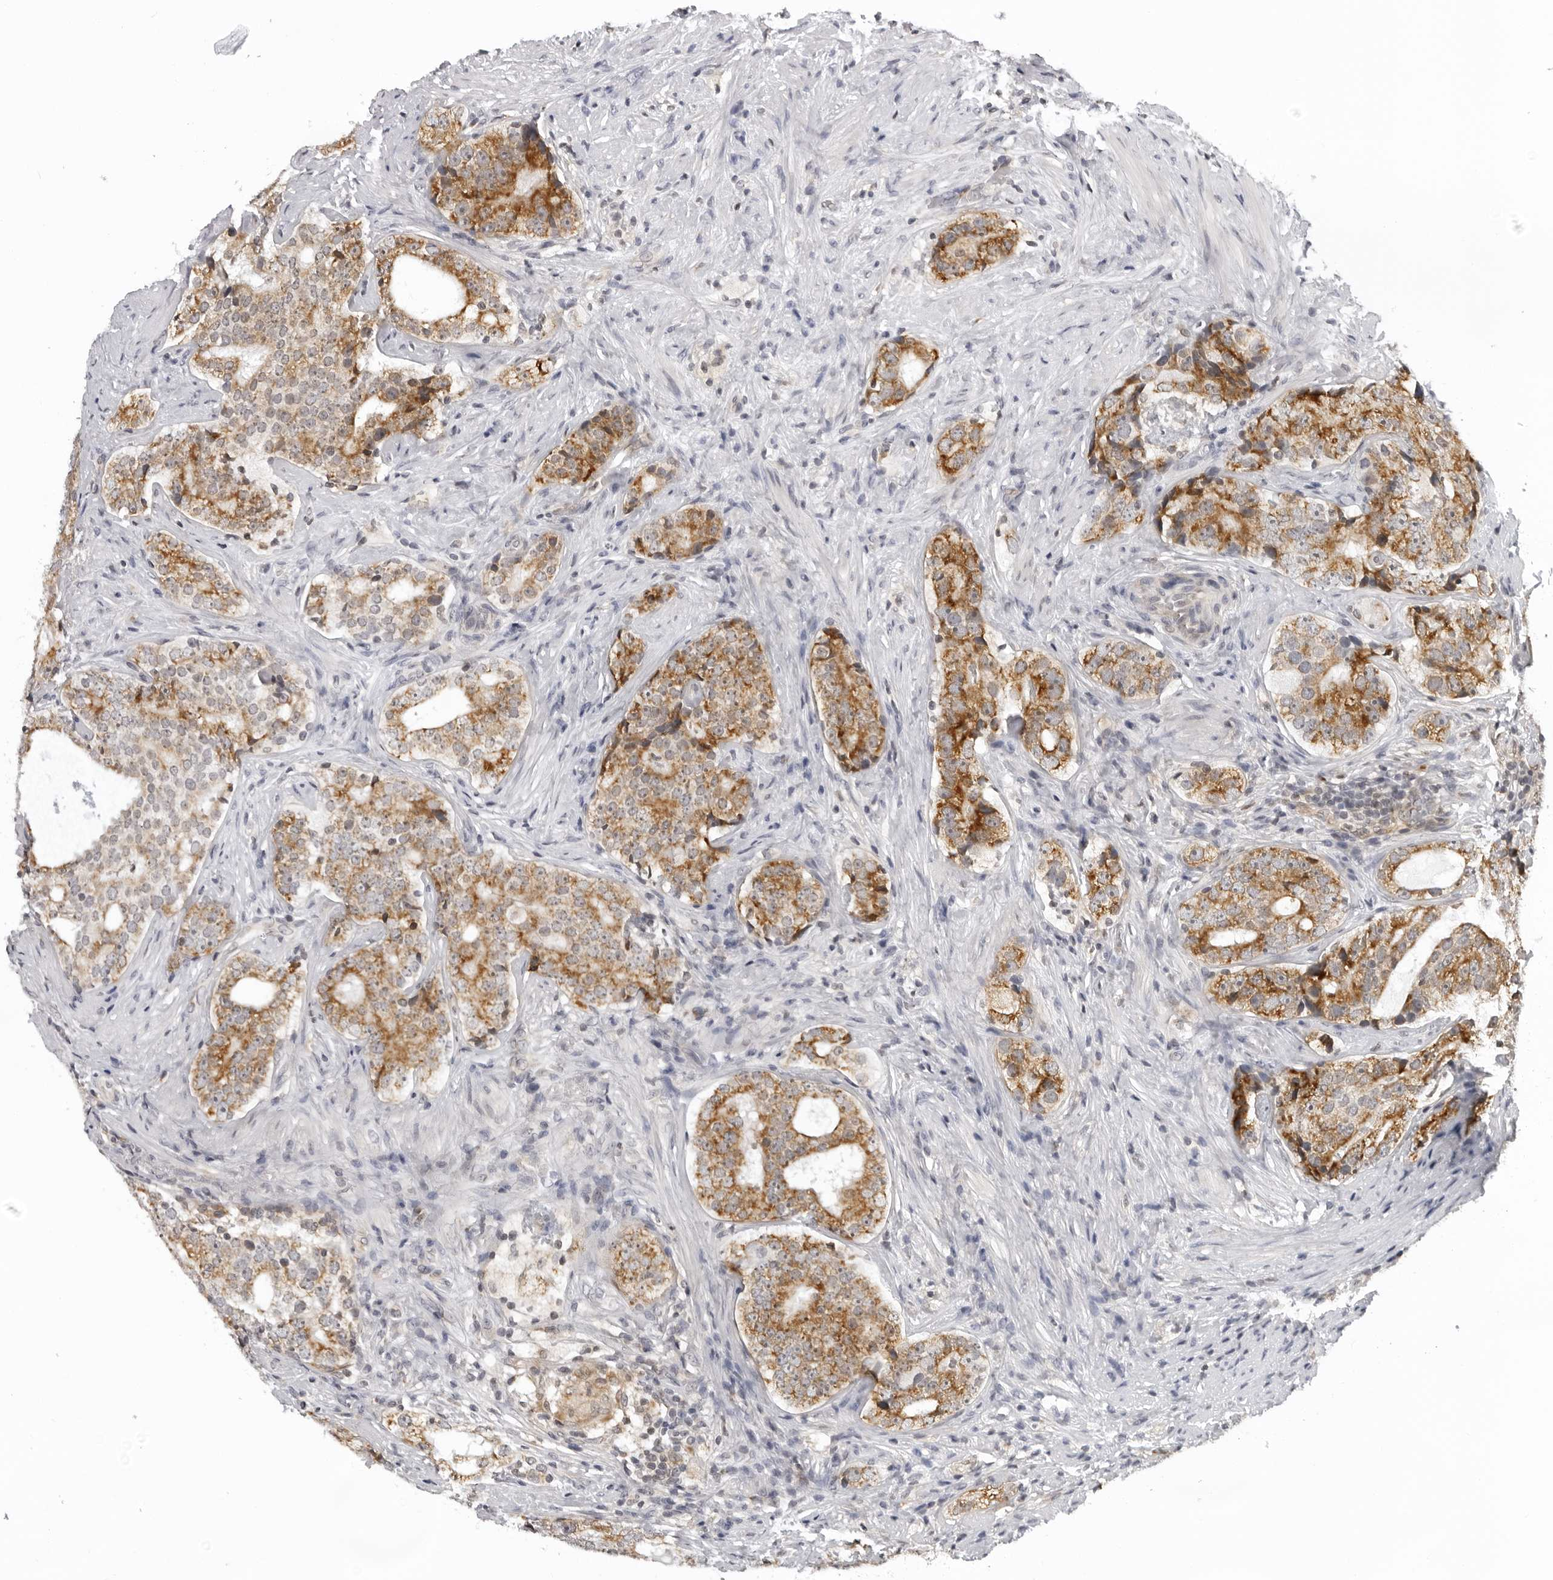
{"staining": {"intensity": "moderate", "quantity": ">75%", "location": "cytoplasmic/membranous"}, "tissue": "prostate cancer", "cell_type": "Tumor cells", "image_type": "cancer", "snomed": [{"axis": "morphology", "description": "Adenocarcinoma, High grade"}, {"axis": "topography", "description": "Prostate"}], "caption": "High-grade adenocarcinoma (prostate) was stained to show a protein in brown. There is medium levels of moderate cytoplasmic/membranous staining in about >75% of tumor cells. Using DAB (brown) and hematoxylin (blue) stains, captured at high magnification using brightfield microscopy.", "gene": "MRPS15", "patient": {"sex": "male", "age": 56}}